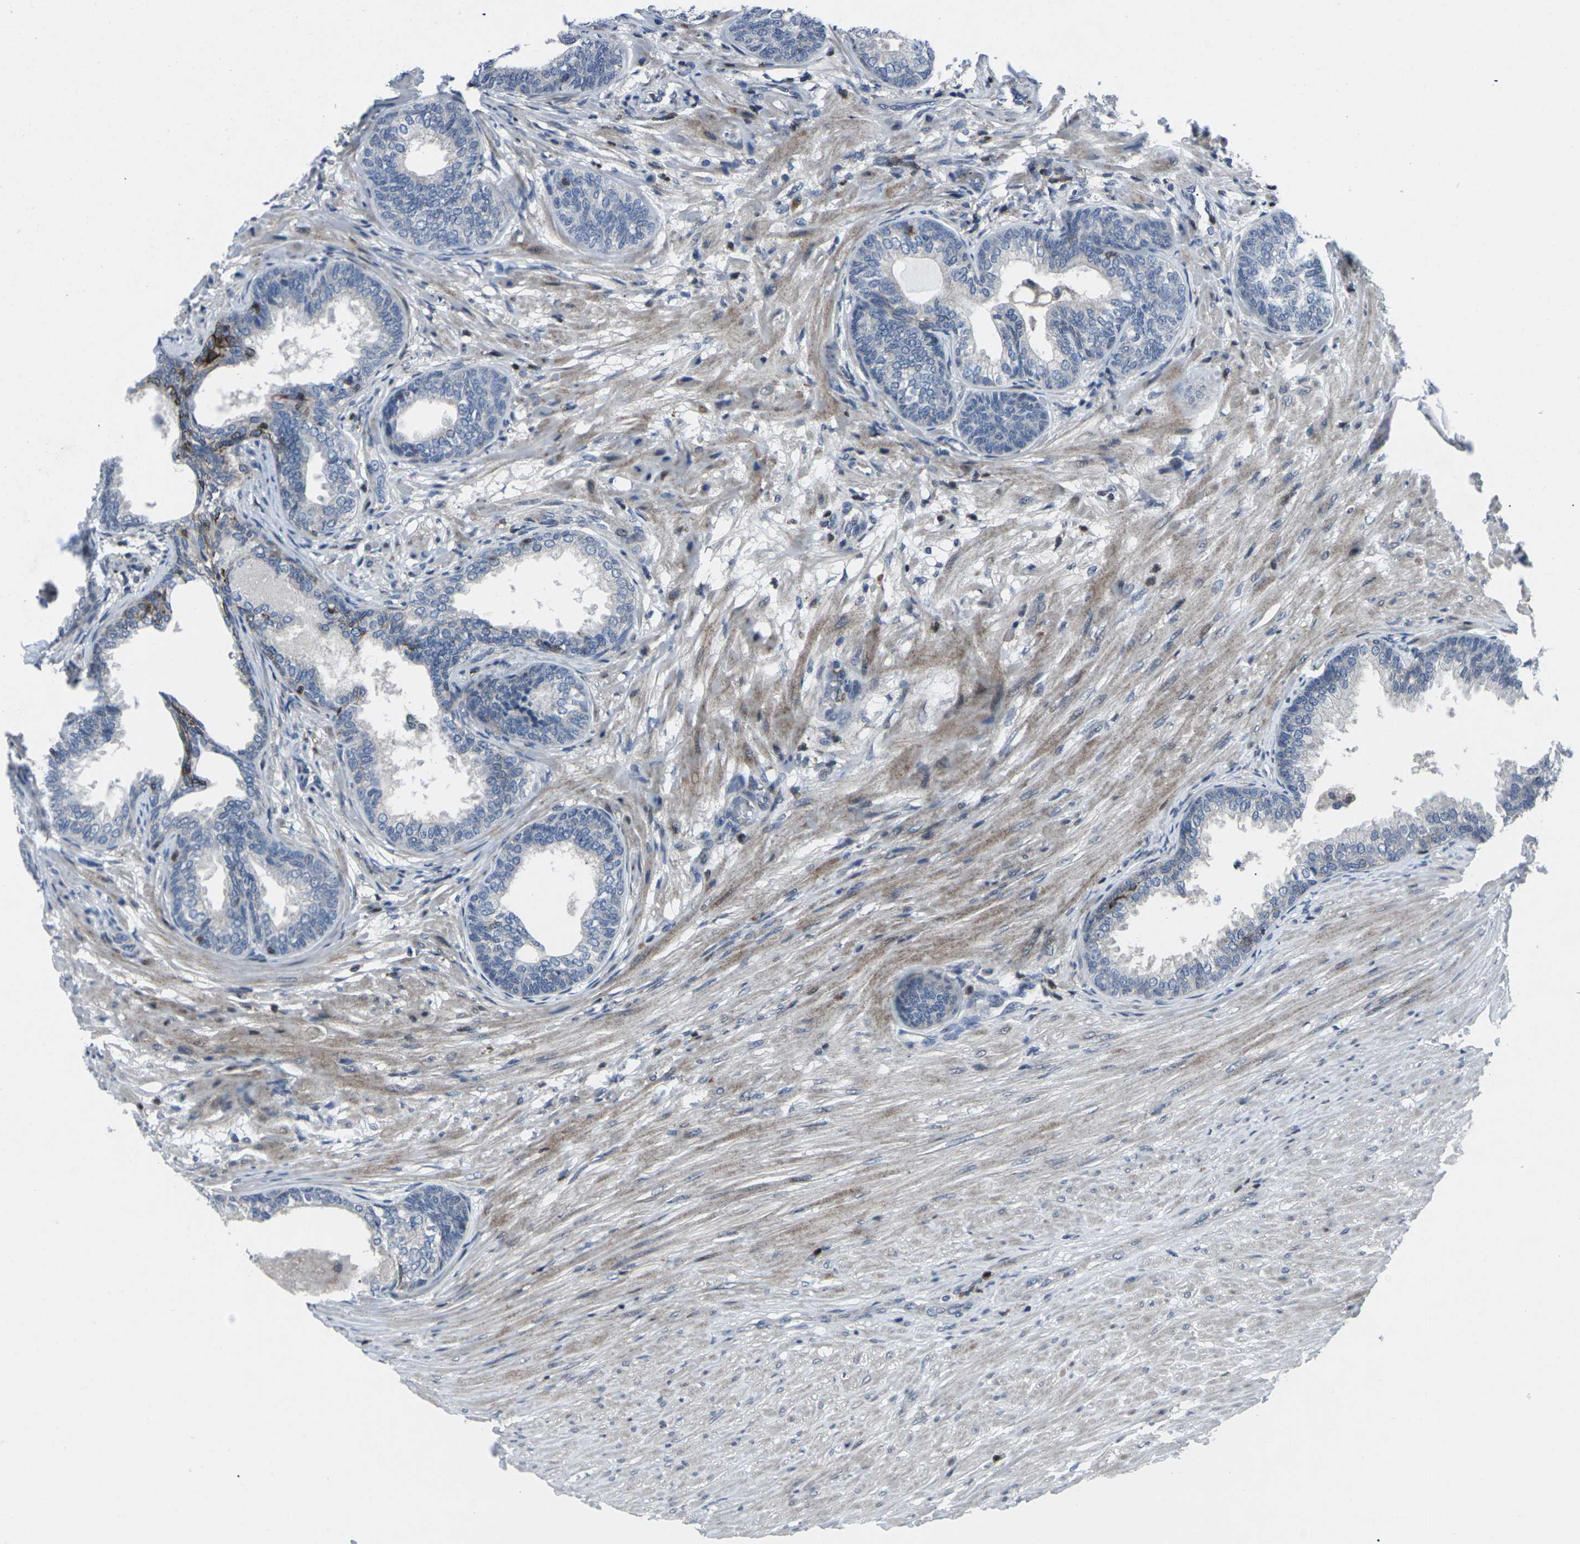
{"staining": {"intensity": "strong", "quantity": "<25%", "location": "cytoplasmic/membranous"}, "tissue": "prostate", "cell_type": "Glandular cells", "image_type": "normal", "snomed": [{"axis": "morphology", "description": "Normal tissue, NOS"}, {"axis": "topography", "description": "Prostate"}], "caption": "Prostate stained for a protein (brown) exhibits strong cytoplasmic/membranous positive positivity in about <25% of glandular cells.", "gene": "STAT4", "patient": {"sex": "male", "age": 76}}